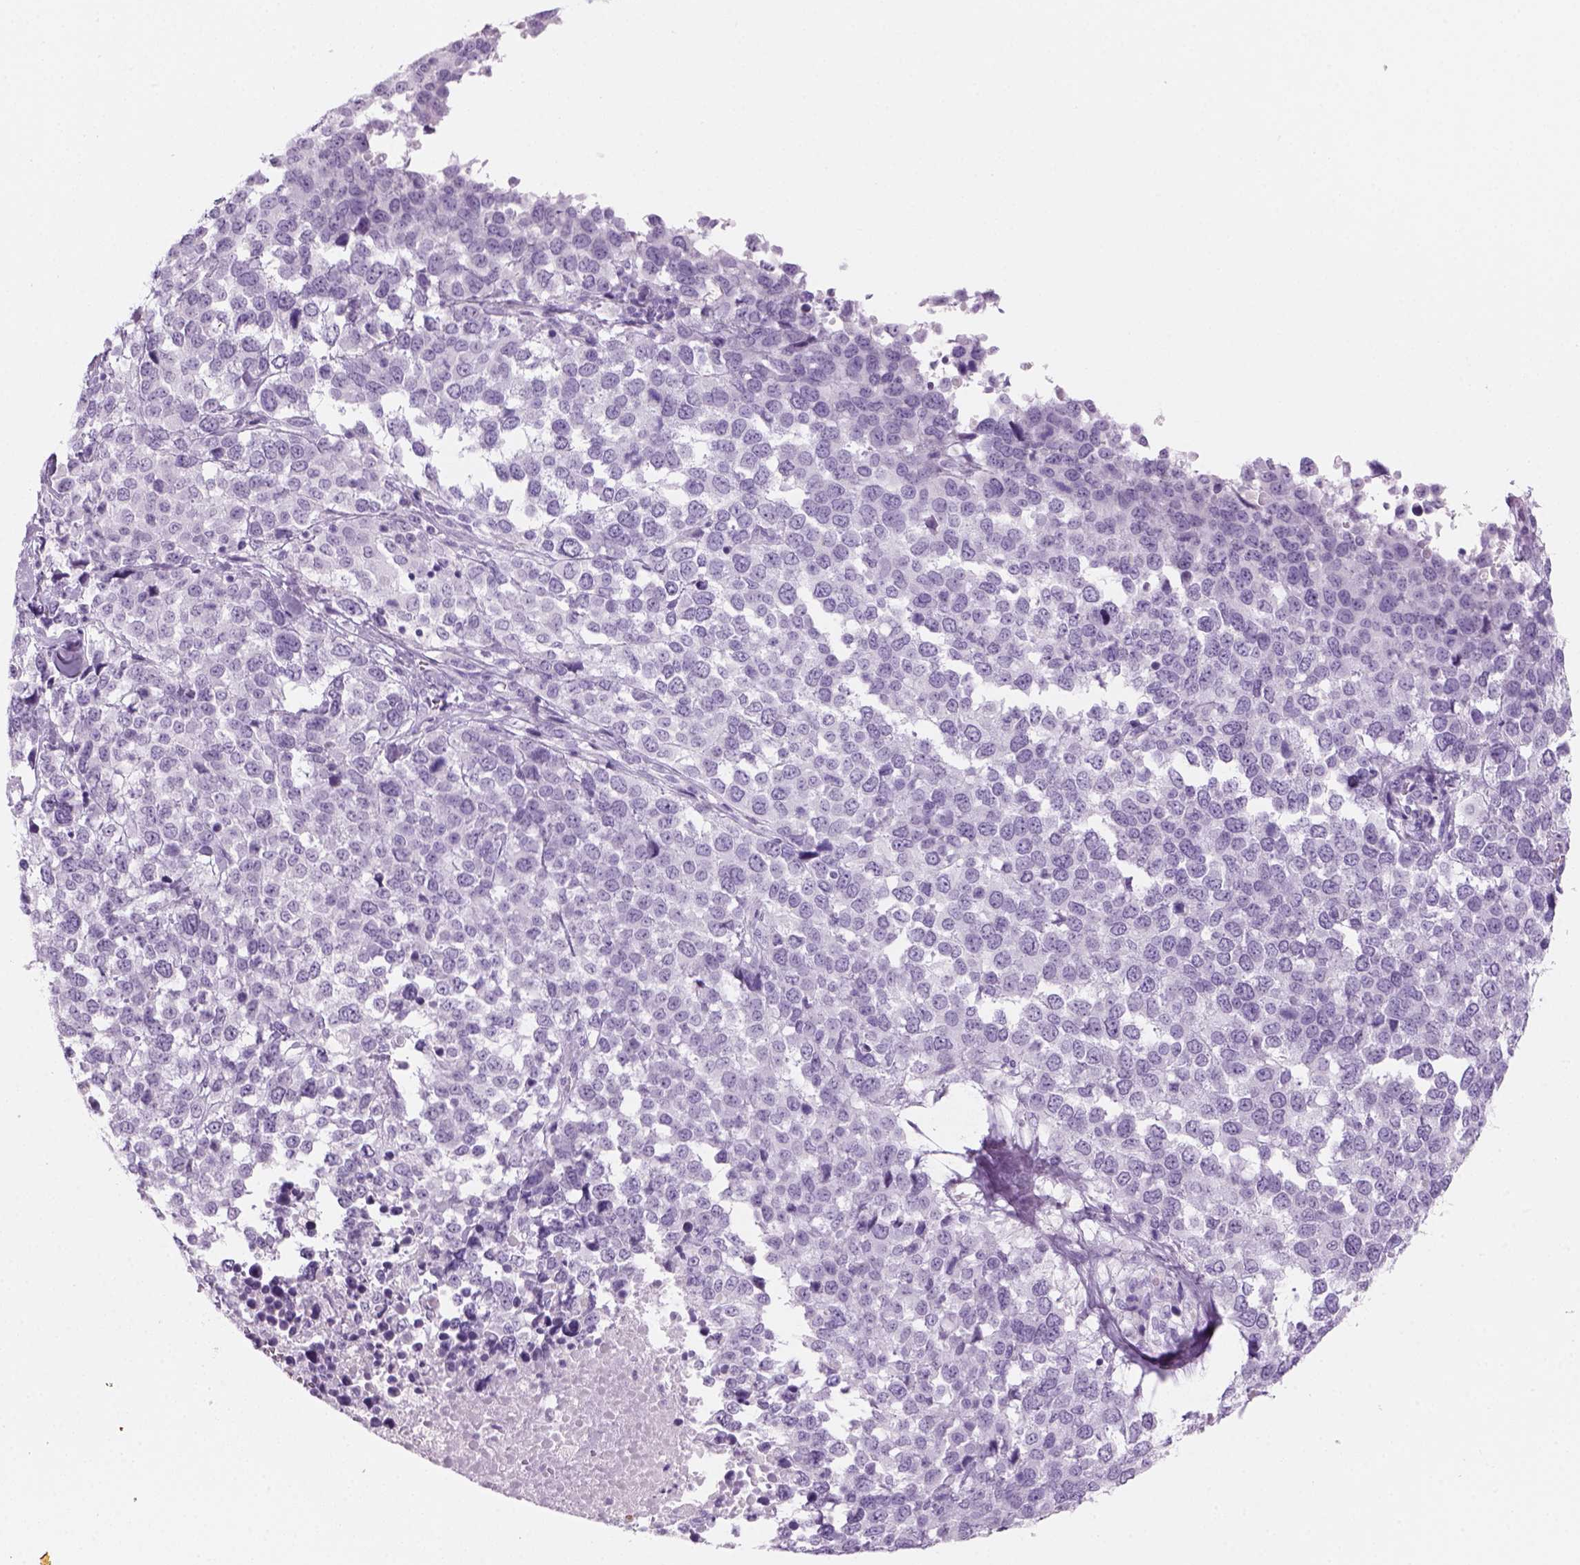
{"staining": {"intensity": "negative", "quantity": "none", "location": "none"}, "tissue": "melanoma", "cell_type": "Tumor cells", "image_type": "cancer", "snomed": [{"axis": "morphology", "description": "Malignant melanoma, Metastatic site"}, {"axis": "topography", "description": "Skin"}], "caption": "This is an immunohistochemistry (IHC) photomicrograph of human melanoma. There is no staining in tumor cells.", "gene": "KRTAP11-1", "patient": {"sex": "male", "age": 84}}